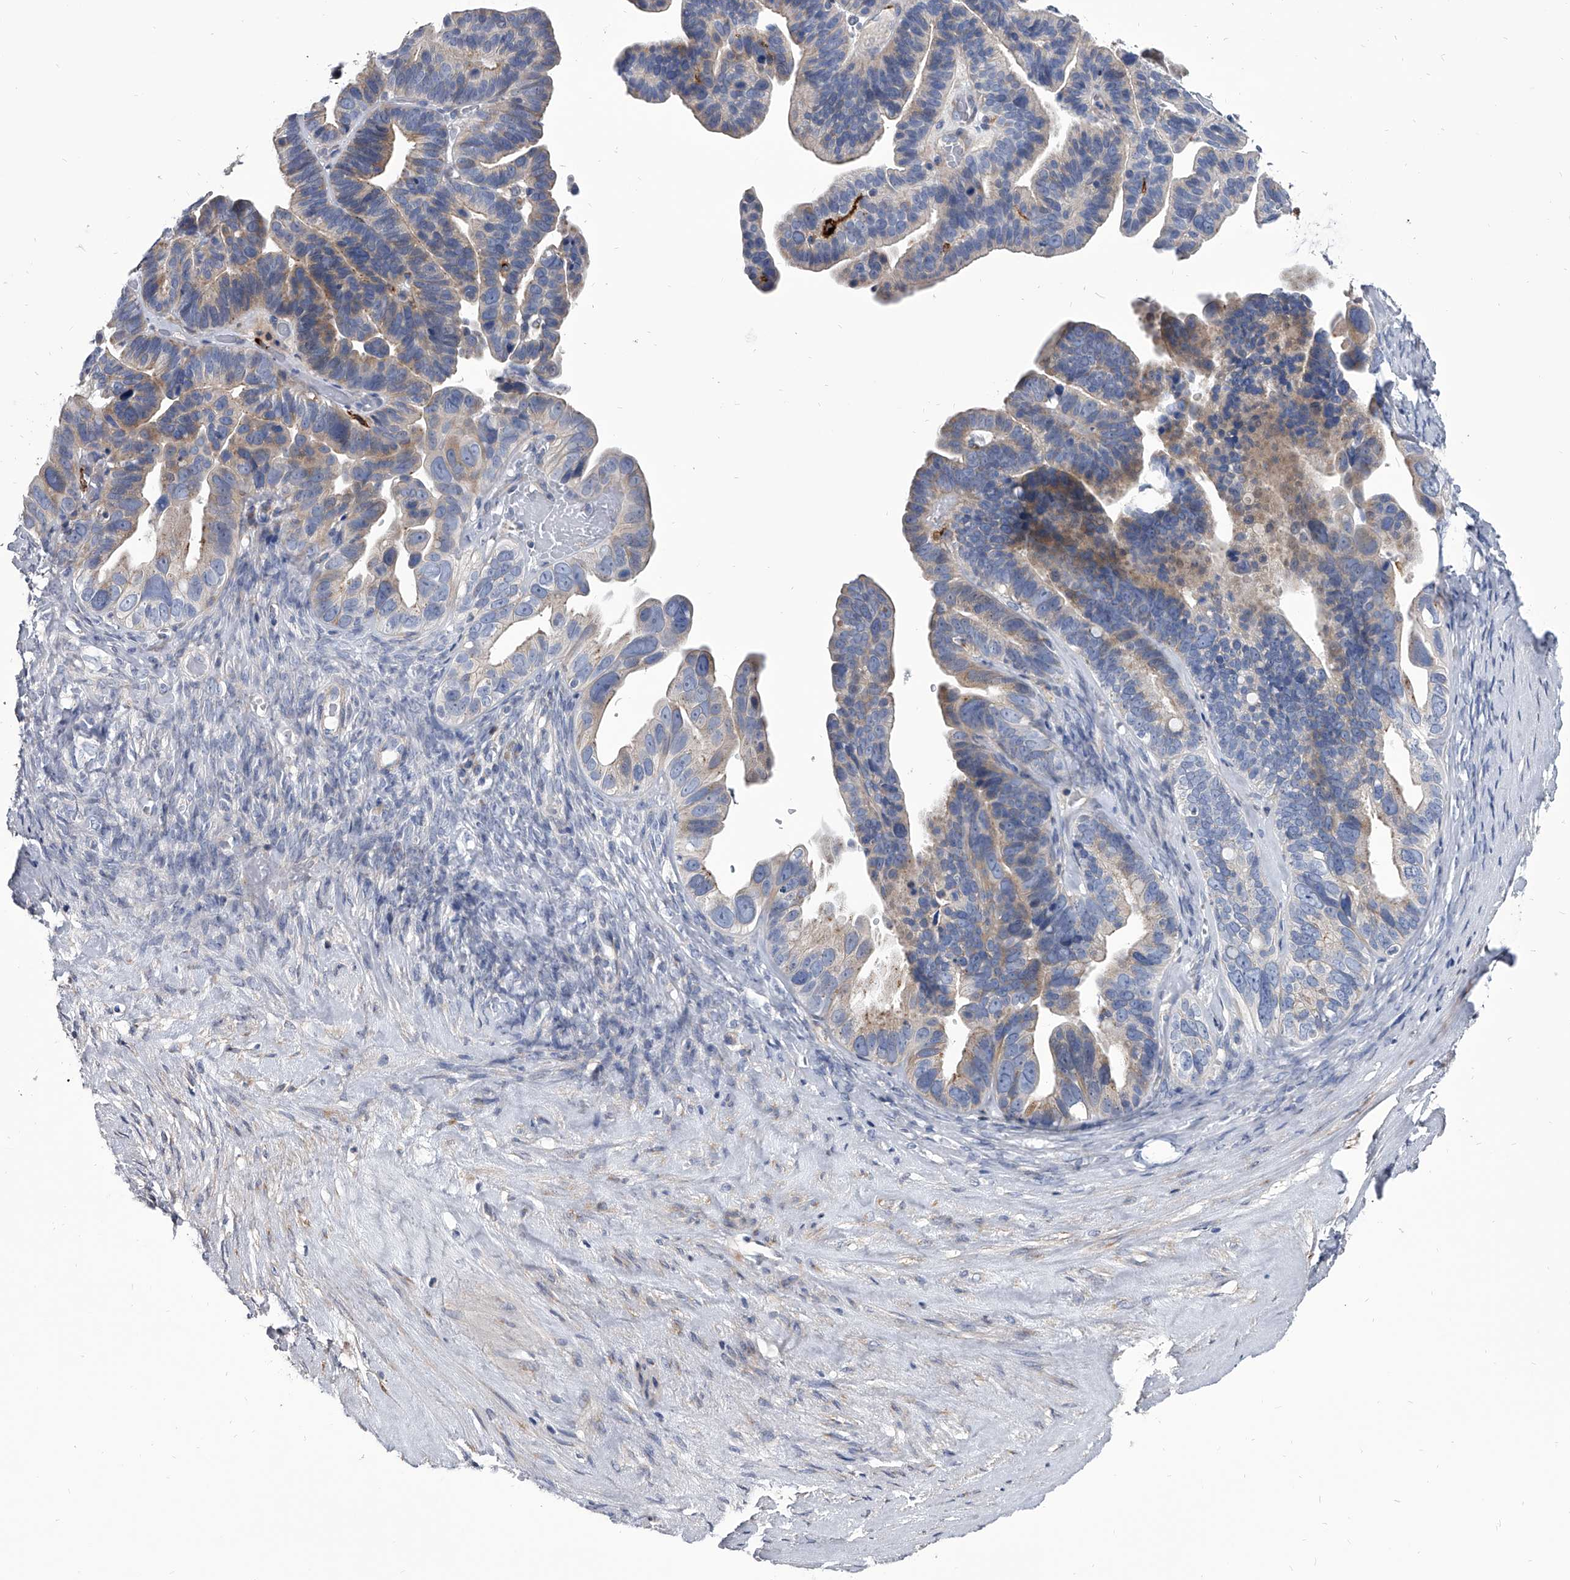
{"staining": {"intensity": "weak", "quantity": "25%-75%", "location": "cytoplasmic/membranous"}, "tissue": "ovarian cancer", "cell_type": "Tumor cells", "image_type": "cancer", "snomed": [{"axis": "morphology", "description": "Cystadenocarcinoma, serous, NOS"}, {"axis": "topography", "description": "Ovary"}], "caption": "High-power microscopy captured an immunohistochemistry image of ovarian cancer (serous cystadenocarcinoma), revealing weak cytoplasmic/membranous expression in about 25%-75% of tumor cells. The staining was performed using DAB (3,3'-diaminobenzidine) to visualize the protein expression in brown, while the nuclei were stained in blue with hematoxylin (Magnification: 20x).", "gene": "SPP1", "patient": {"sex": "female", "age": 56}}